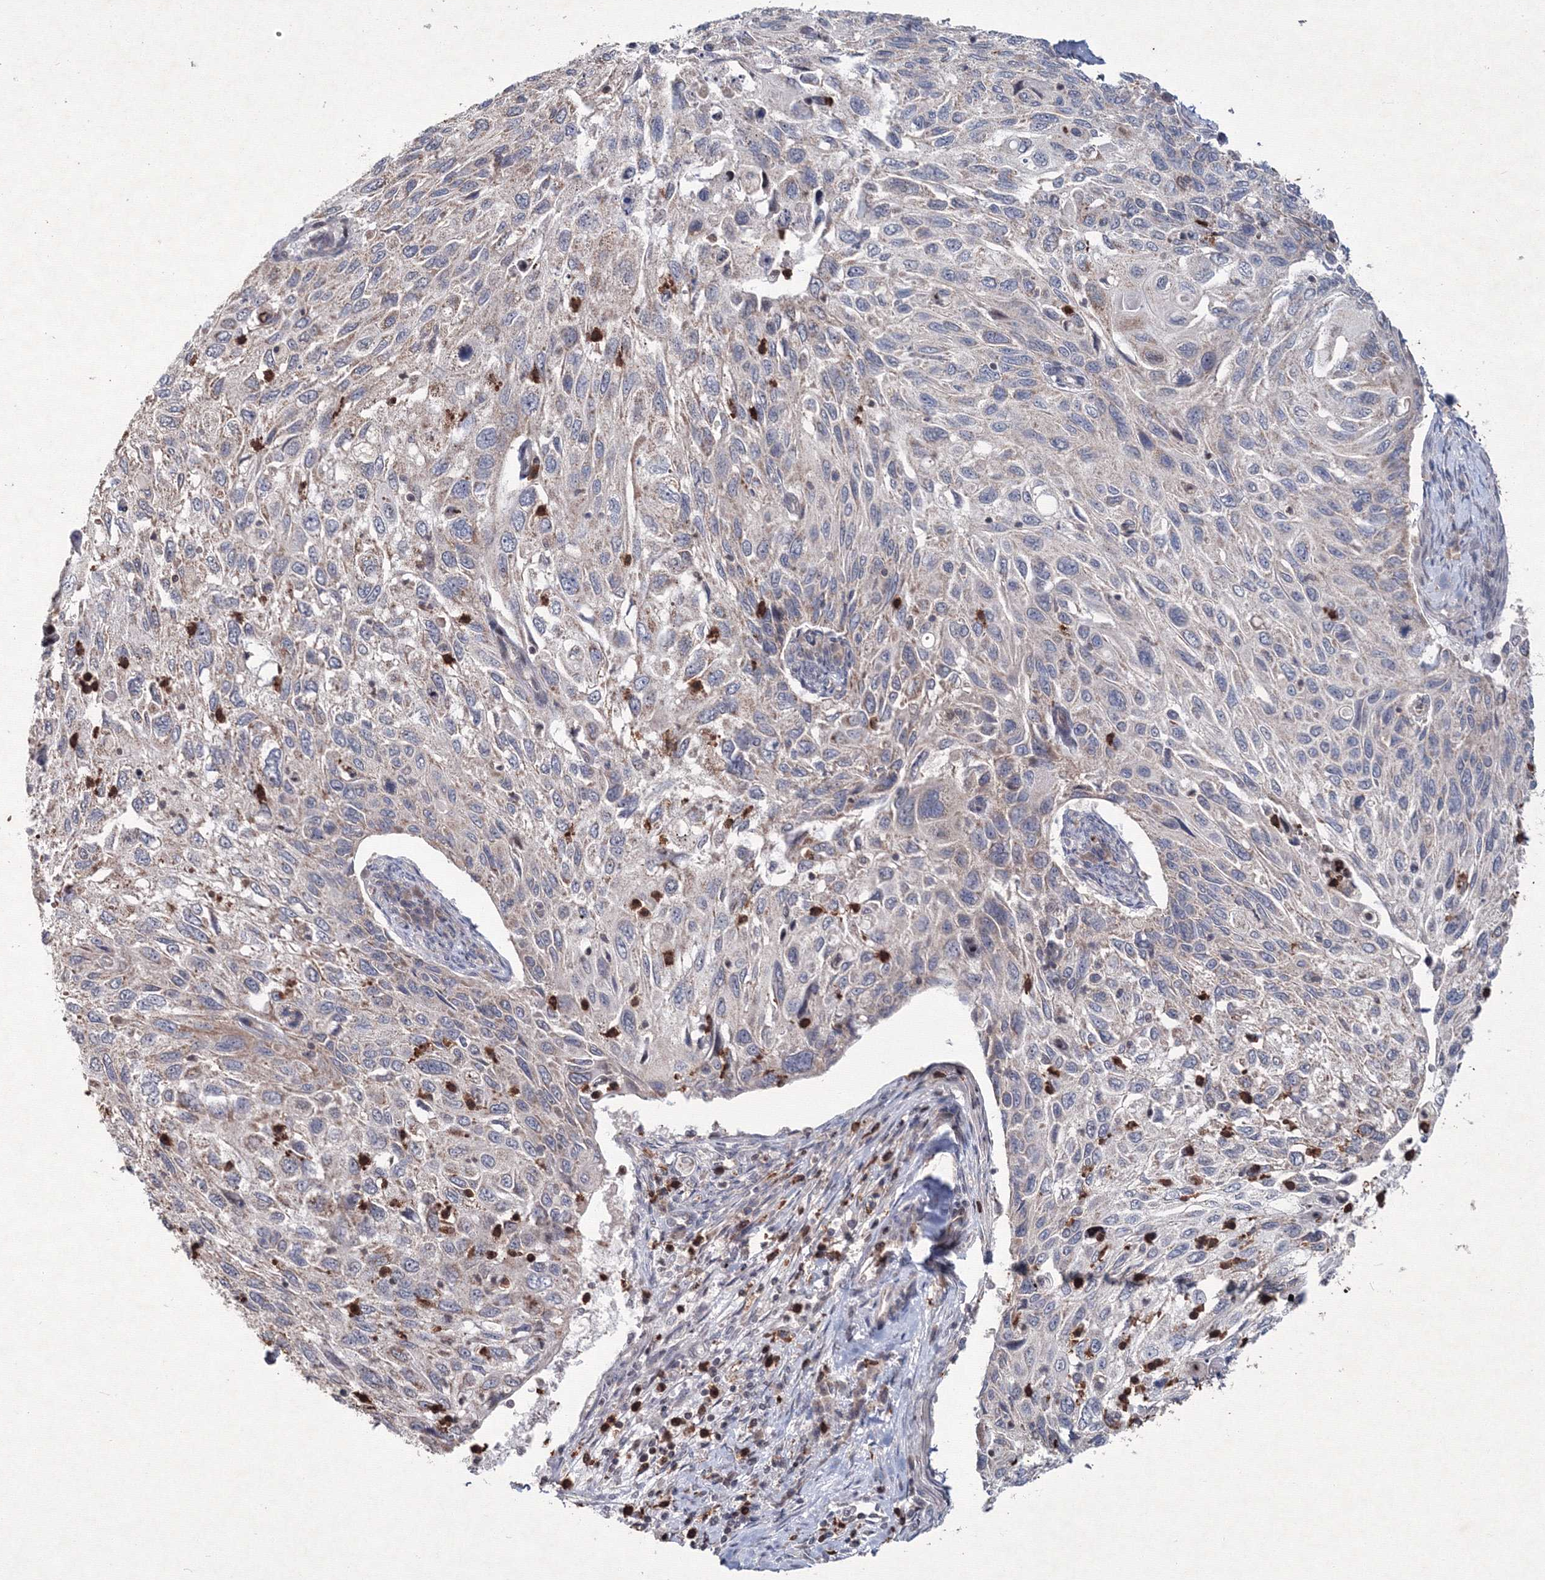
{"staining": {"intensity": "negative", "quantity": "none", "location": "none"}, "tissue": "cervical cancer", "cell_type": "Tumor cells", "image_type": "cancer", "snomed": [{"axis": "morphology", "description": "Squamous cell carcinoma, NOS"}, {"axis": "topography", "description": "Cervix"}], "caption": "Tumor cells are negative for protein expression in human cervical cancer (squamous cell carcinoma). The staining was performed using DAB to visualize the protein expression in brown, while the nuclei were stained in blue with hematoxylin (Magnification: 20x).", "gene": "MKRN2", "patient": {"sex": "female", "age": 70}}